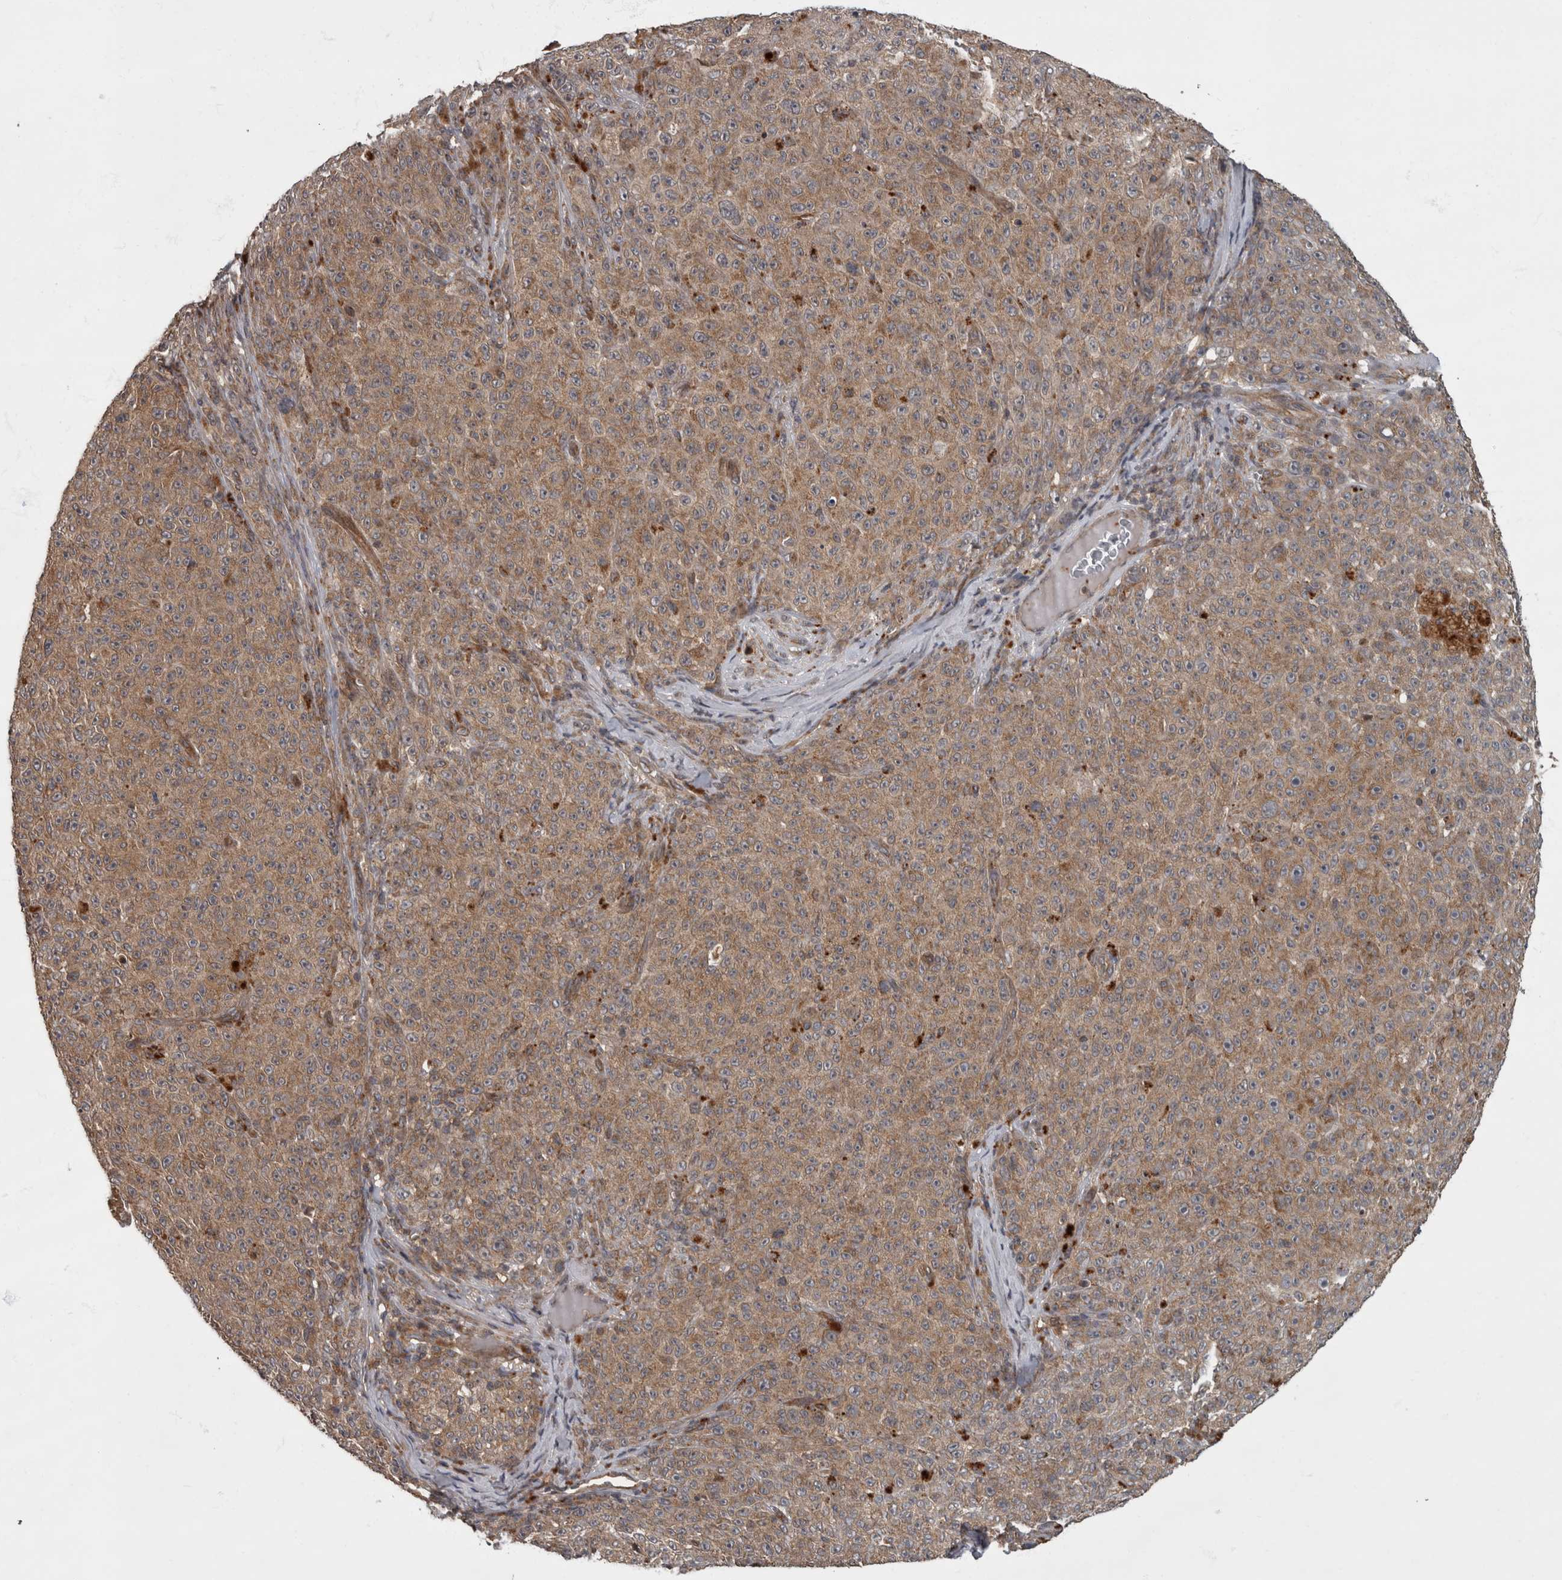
{"staining": {"intensity": "moderate", "quantity": ">75%", "location": "cytoplasmic/membranous"}, "tissue": "melanoma", "cell_type": "Tumor cells", "image_type": "cancer", "snomed": [{"axis": "morphology", "description": "Malignant melanoma, NOS"}, {"axis": "topography", "description": "Skin"}], "caption": "Approximately >75% of tumor cells in human melanoma reveal moderate cytoplasmic/membranous protein positivity as visualized by brown immunohistochemical staining.", "gene": "VEGFD", "patient": {"sex": "female", "age": 82}}